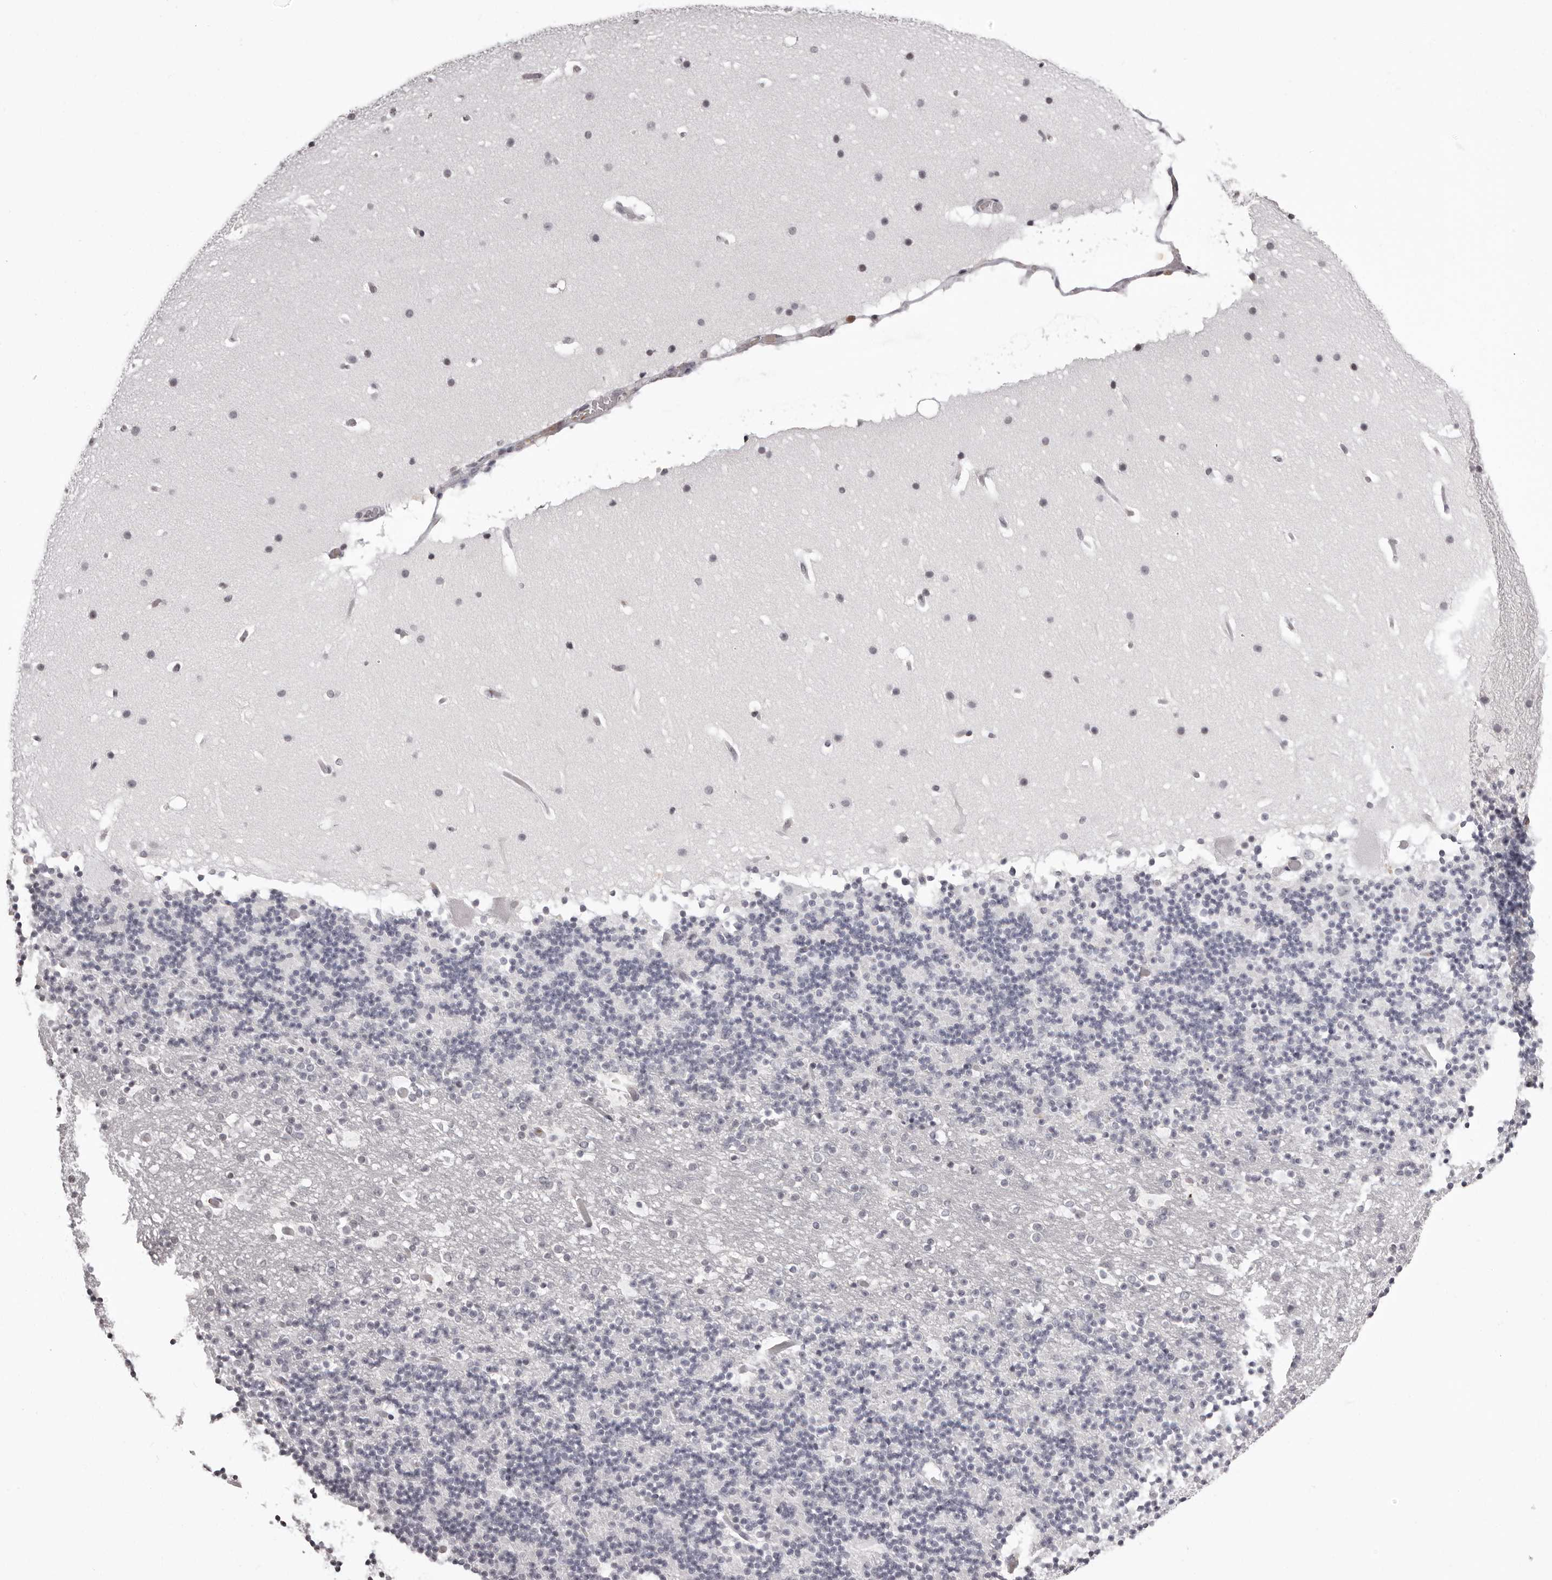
{"staining": {"intensity": "negative", "quantity": "none", "location": "none"}, "tissue": "cerebellum", "cell_type": "Cells in granular layer", "image_type": "normal", "snomed": [{"axis": "morphology", "description": "Normal tissue, NOS"}, {"axis": "topography", "description": "Cerebellum"}], "caption": "The immunohistochemistry (IHC) micrograph has no significant staining in cells in granular layer of cerebellum.", "gene": "C8orf74", "patient": {"sex": "male", "age": 57}}